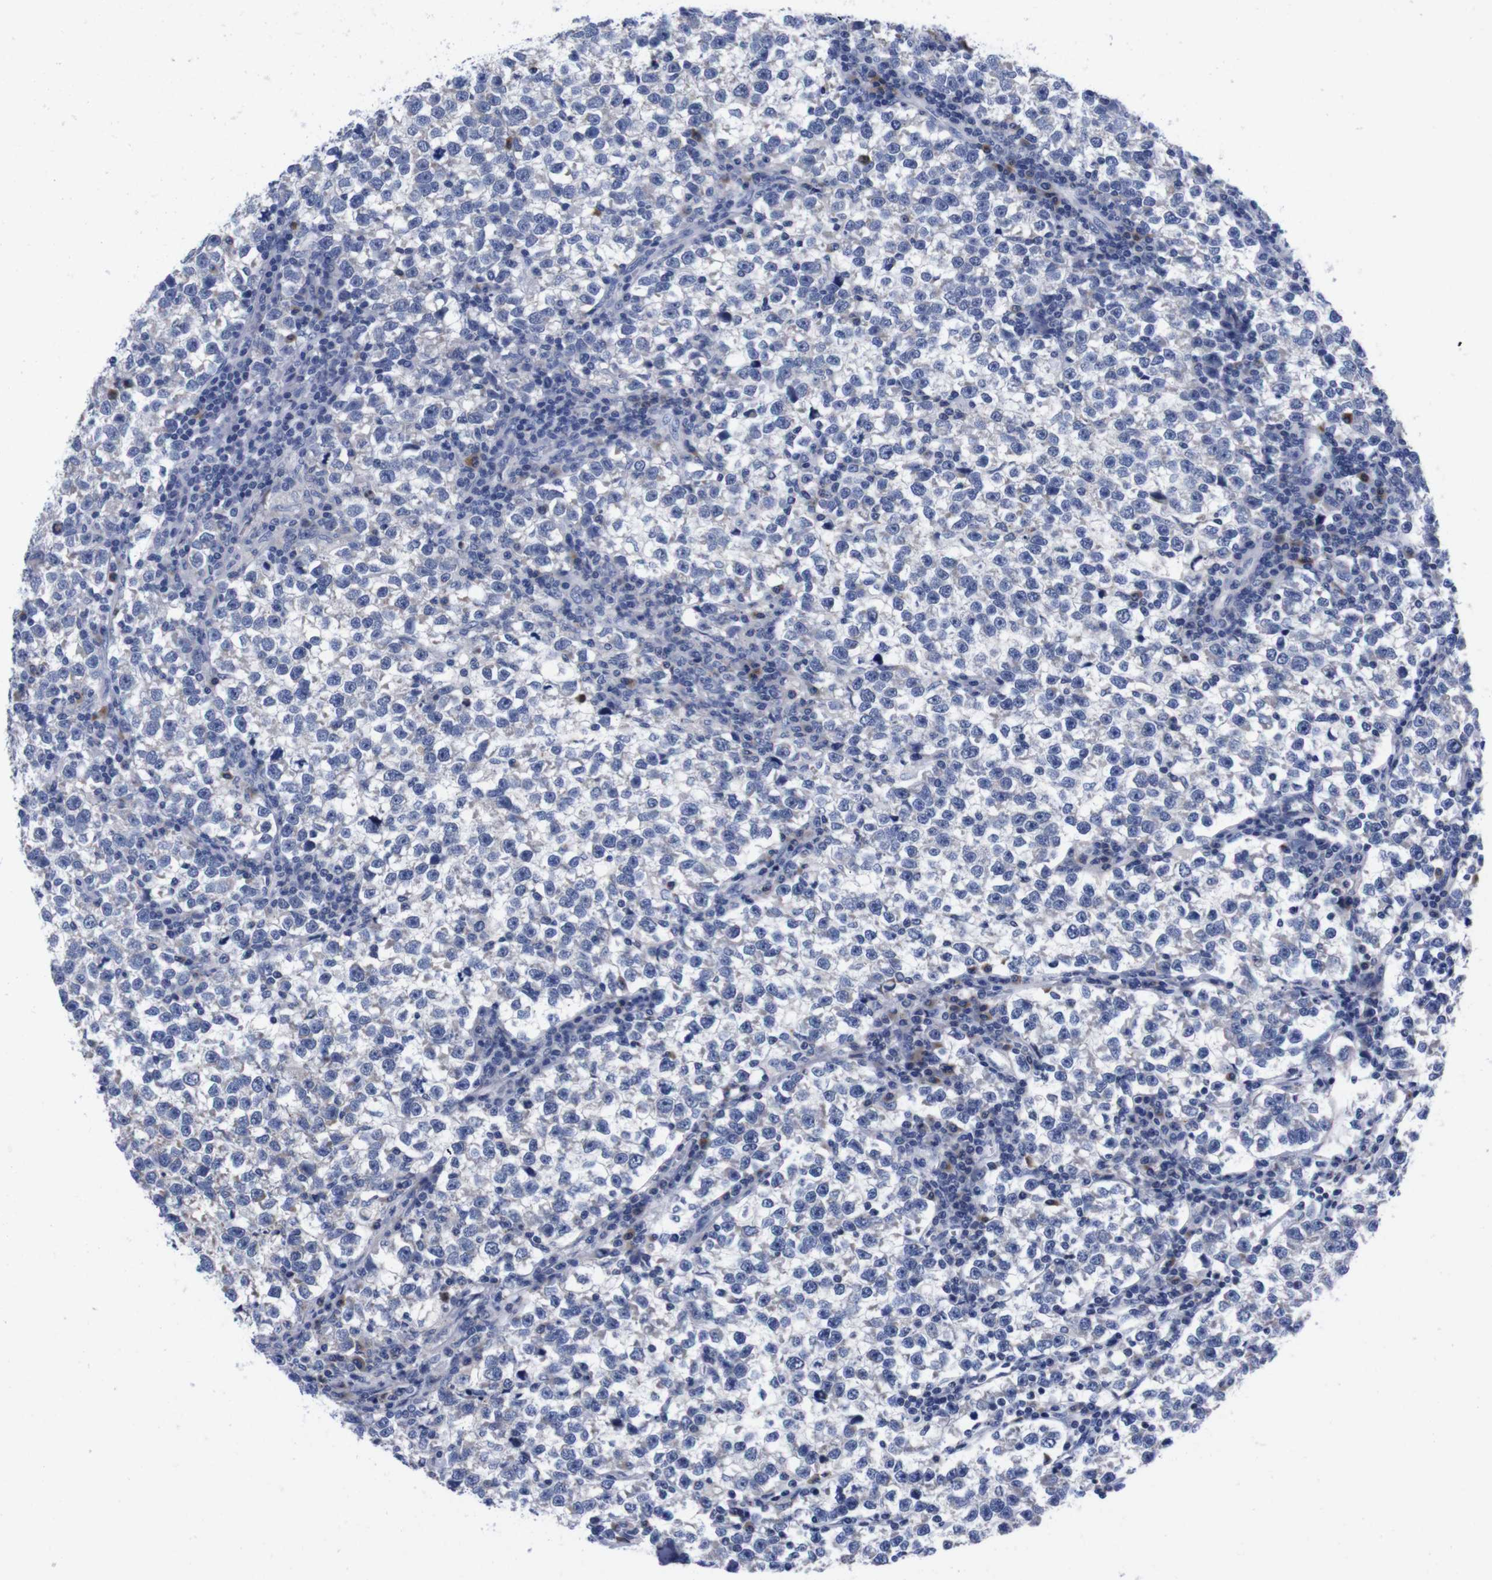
{"staining": {"intensity": "negative", "quantity": "none", "location": "none"}, "tissue": "testis cancer", "cell_type": "Tumor cells", "image_type": "cancer", "snomed": [{"axis": "morphology", "description": "Normal tissue, NOS"}, {"axis": "morphology", "description": "Seminoma, NOS"}, {"axis": "topography", "description": "Testis"}], "caption": "The image displays no significant positivity in tumor cells of testis seminoma. (DAB (3,3'-diaminobenzidine) immunohistochemistry with hematoxylin counter stain).", "gene": "FAM210A", "patient": {"sex": "male", "age": 43}}